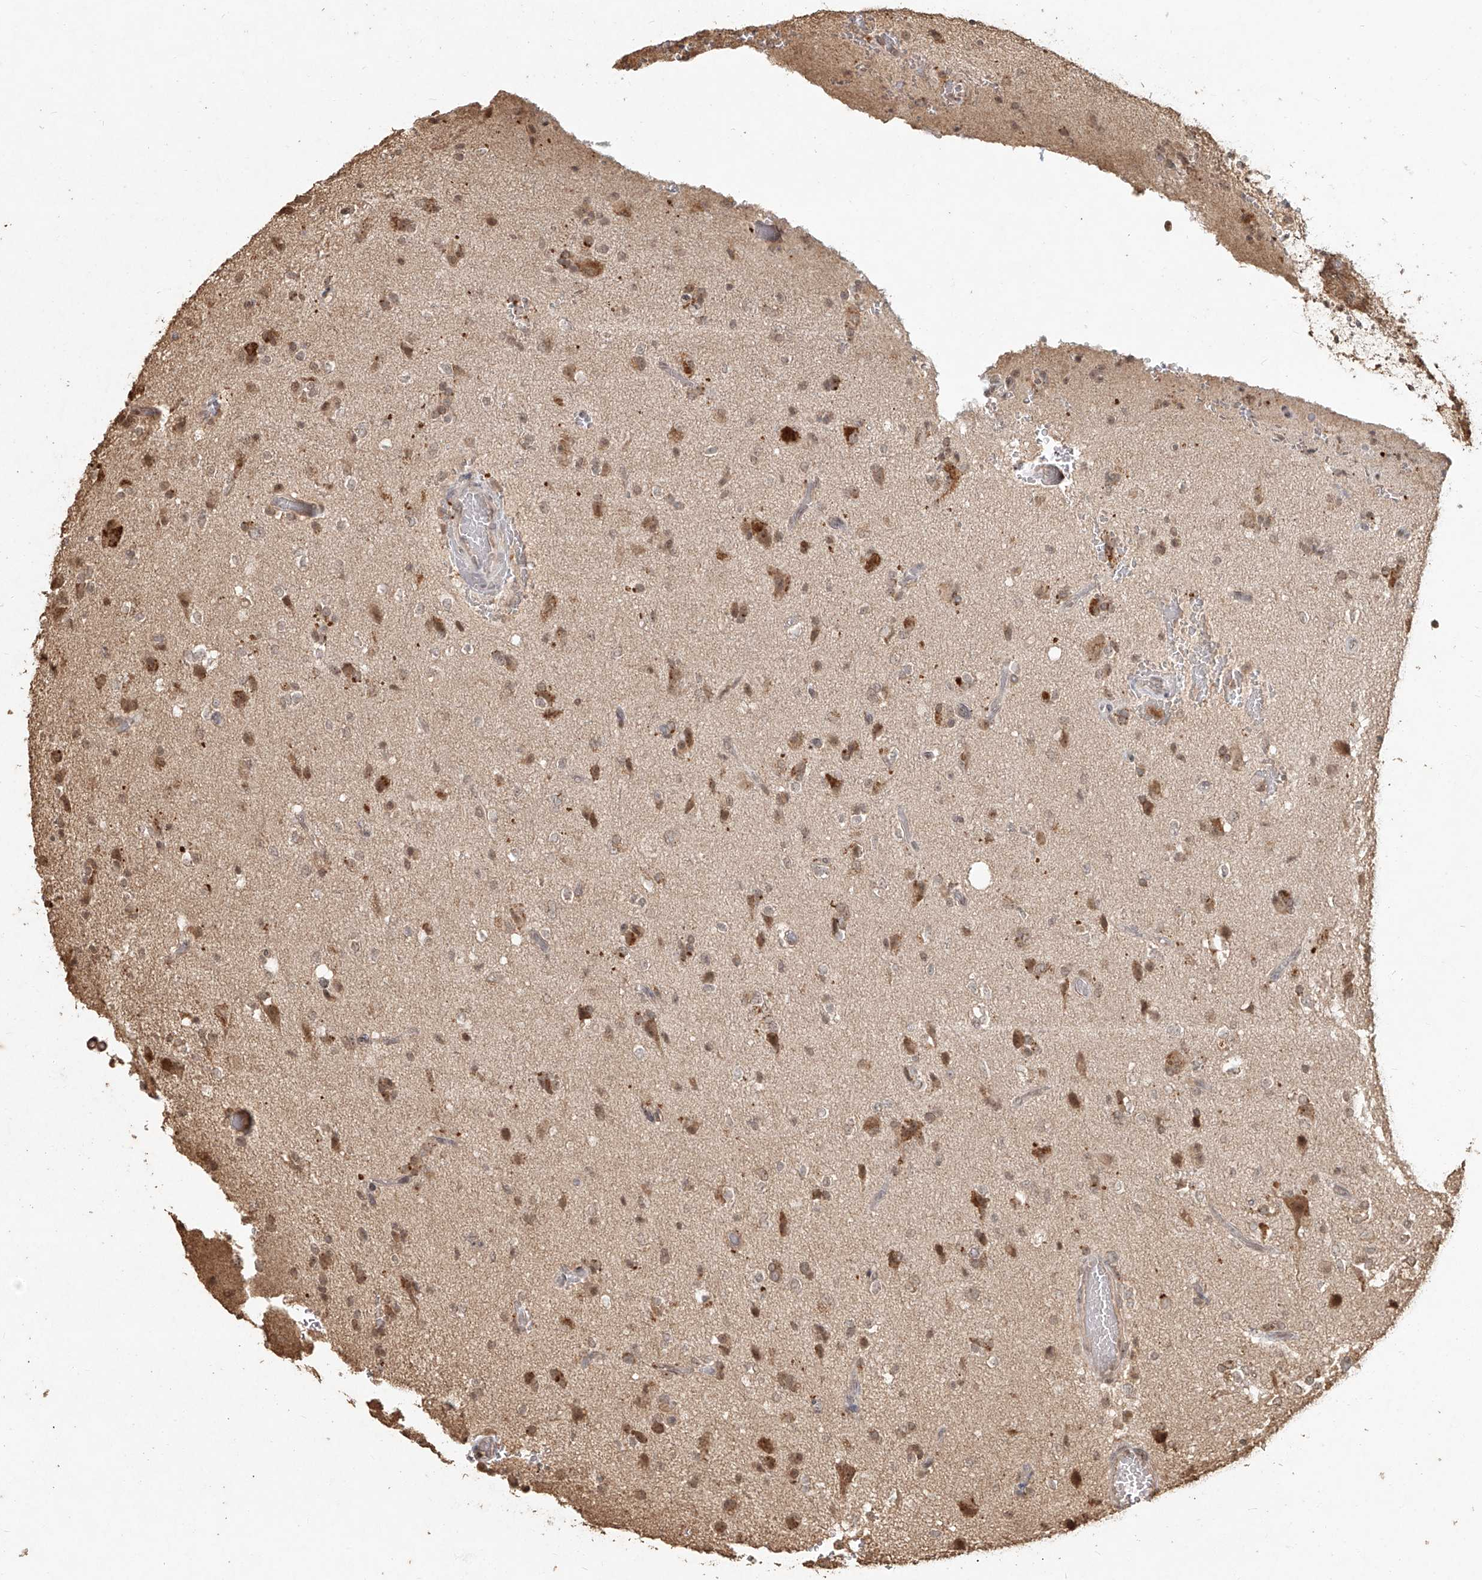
{"staining": {"intensity": "moderate", "quantity": ">75%", "location": "nuclear"}, "tissue": "glioma", "cell_type": "Tumor cells", "image_type": "cancer", "snomed": [{"axis": "morphology", "description": "Glioma, malignant, High grade"}, {"axis": "topography", "description": "Brain"}], "caption": "Protein staining displays moderate nuclear staining in about >75% of tumor cells in malignant high-grade glioma.", "gene": "UBE2K", "patient": {"sex": "male", "age": 47}}